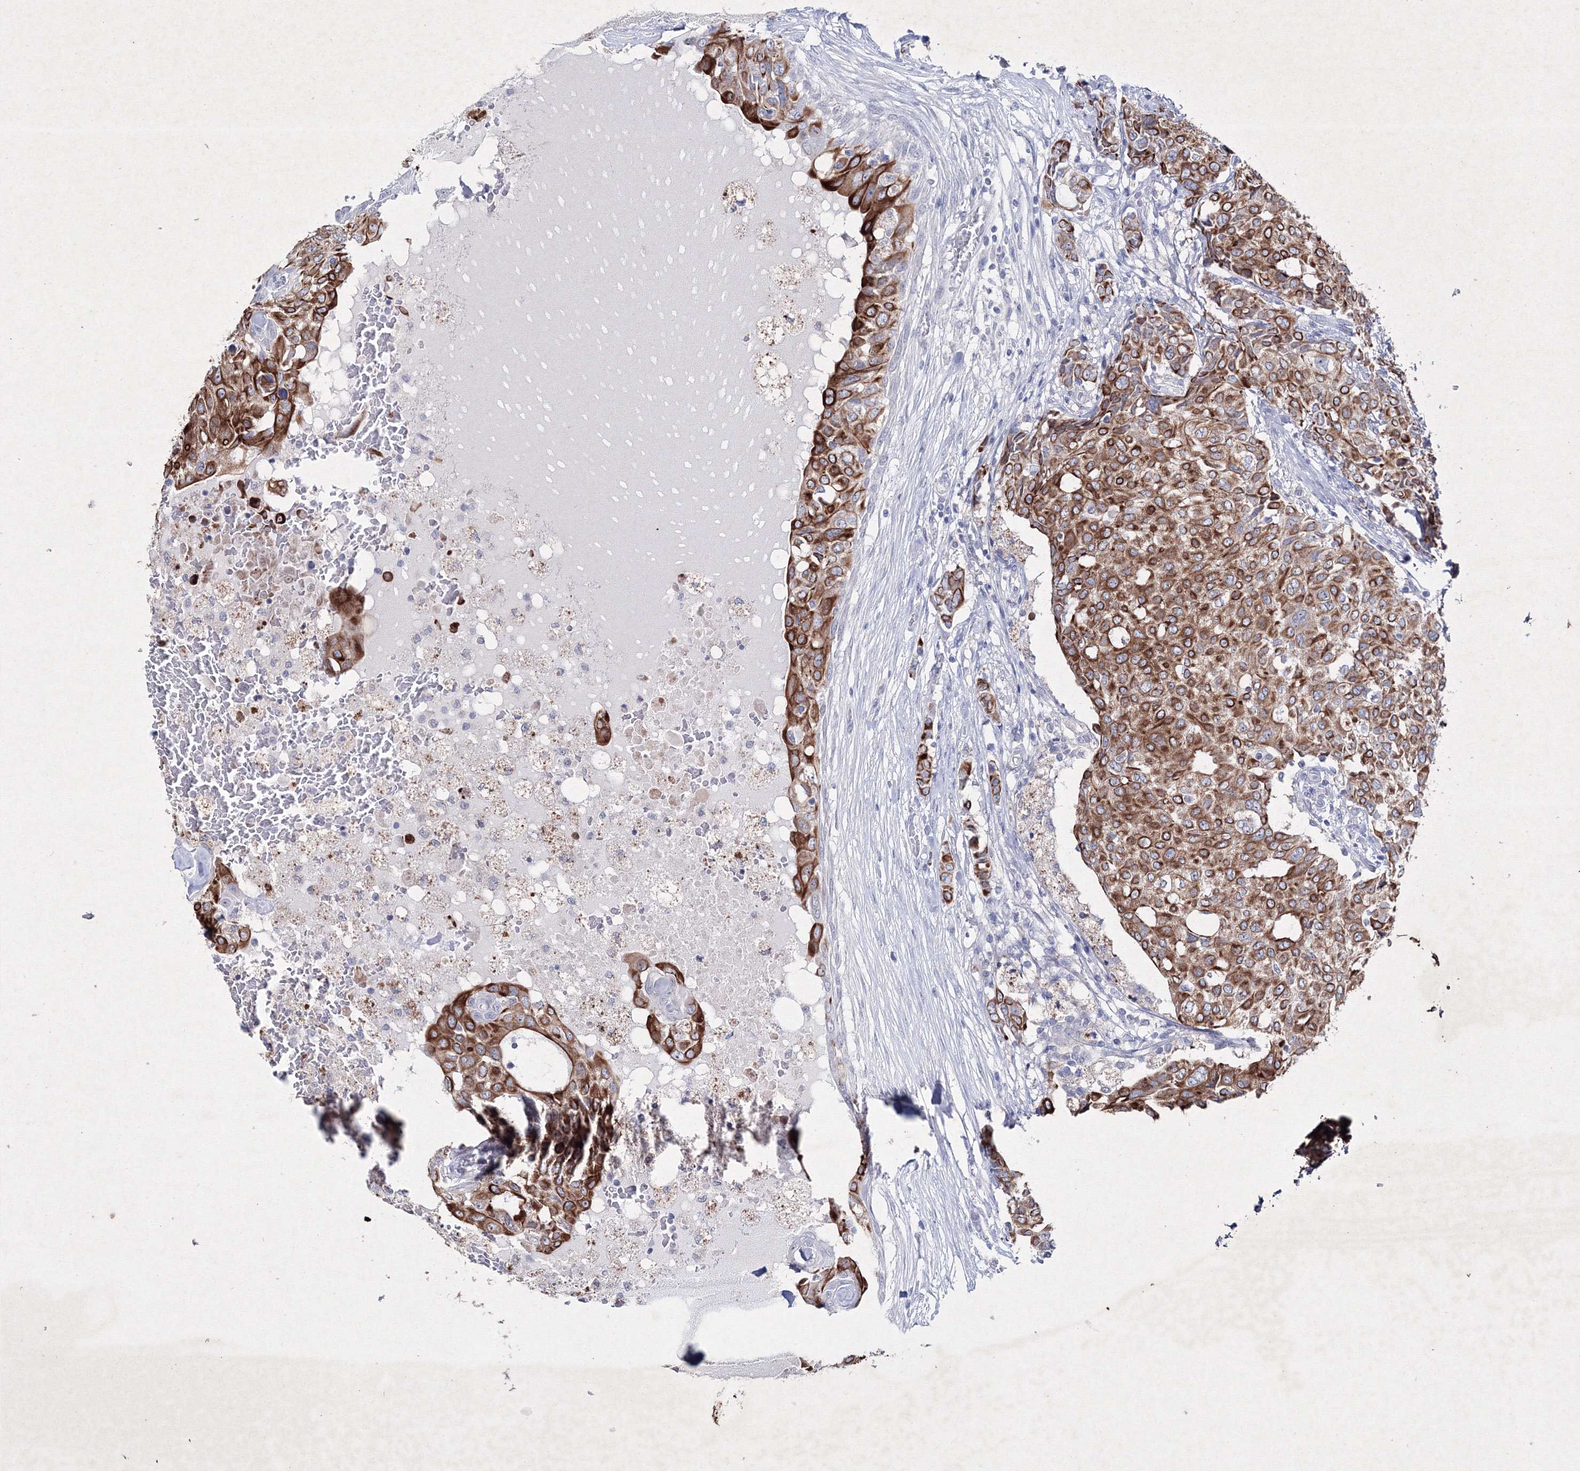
{"staining": {"intensity": "strong", "quantity": ">75%", "location": "cytoplasmic/membranous"}, "tissue": "breast cancer", "cell_type": "Tumor cells", "image_type": "cancer", "snomed": [{"axis": "morphology", "description": "Lobular carcinoma"}, {"axis": "topography", "description": "Breast"}], "caption": "Immunohistochemistry of breast lobular carcinoma displays high levels of strong cytoplasmic/membranous positivity in about >75% of tumor cells. Using DAB (brown) and hematoxylin (blue) stains, captured at high magnification using brightfield microscopy.", "gene": "SMIM29", "patient": {"sex": "female", "age": 51}}